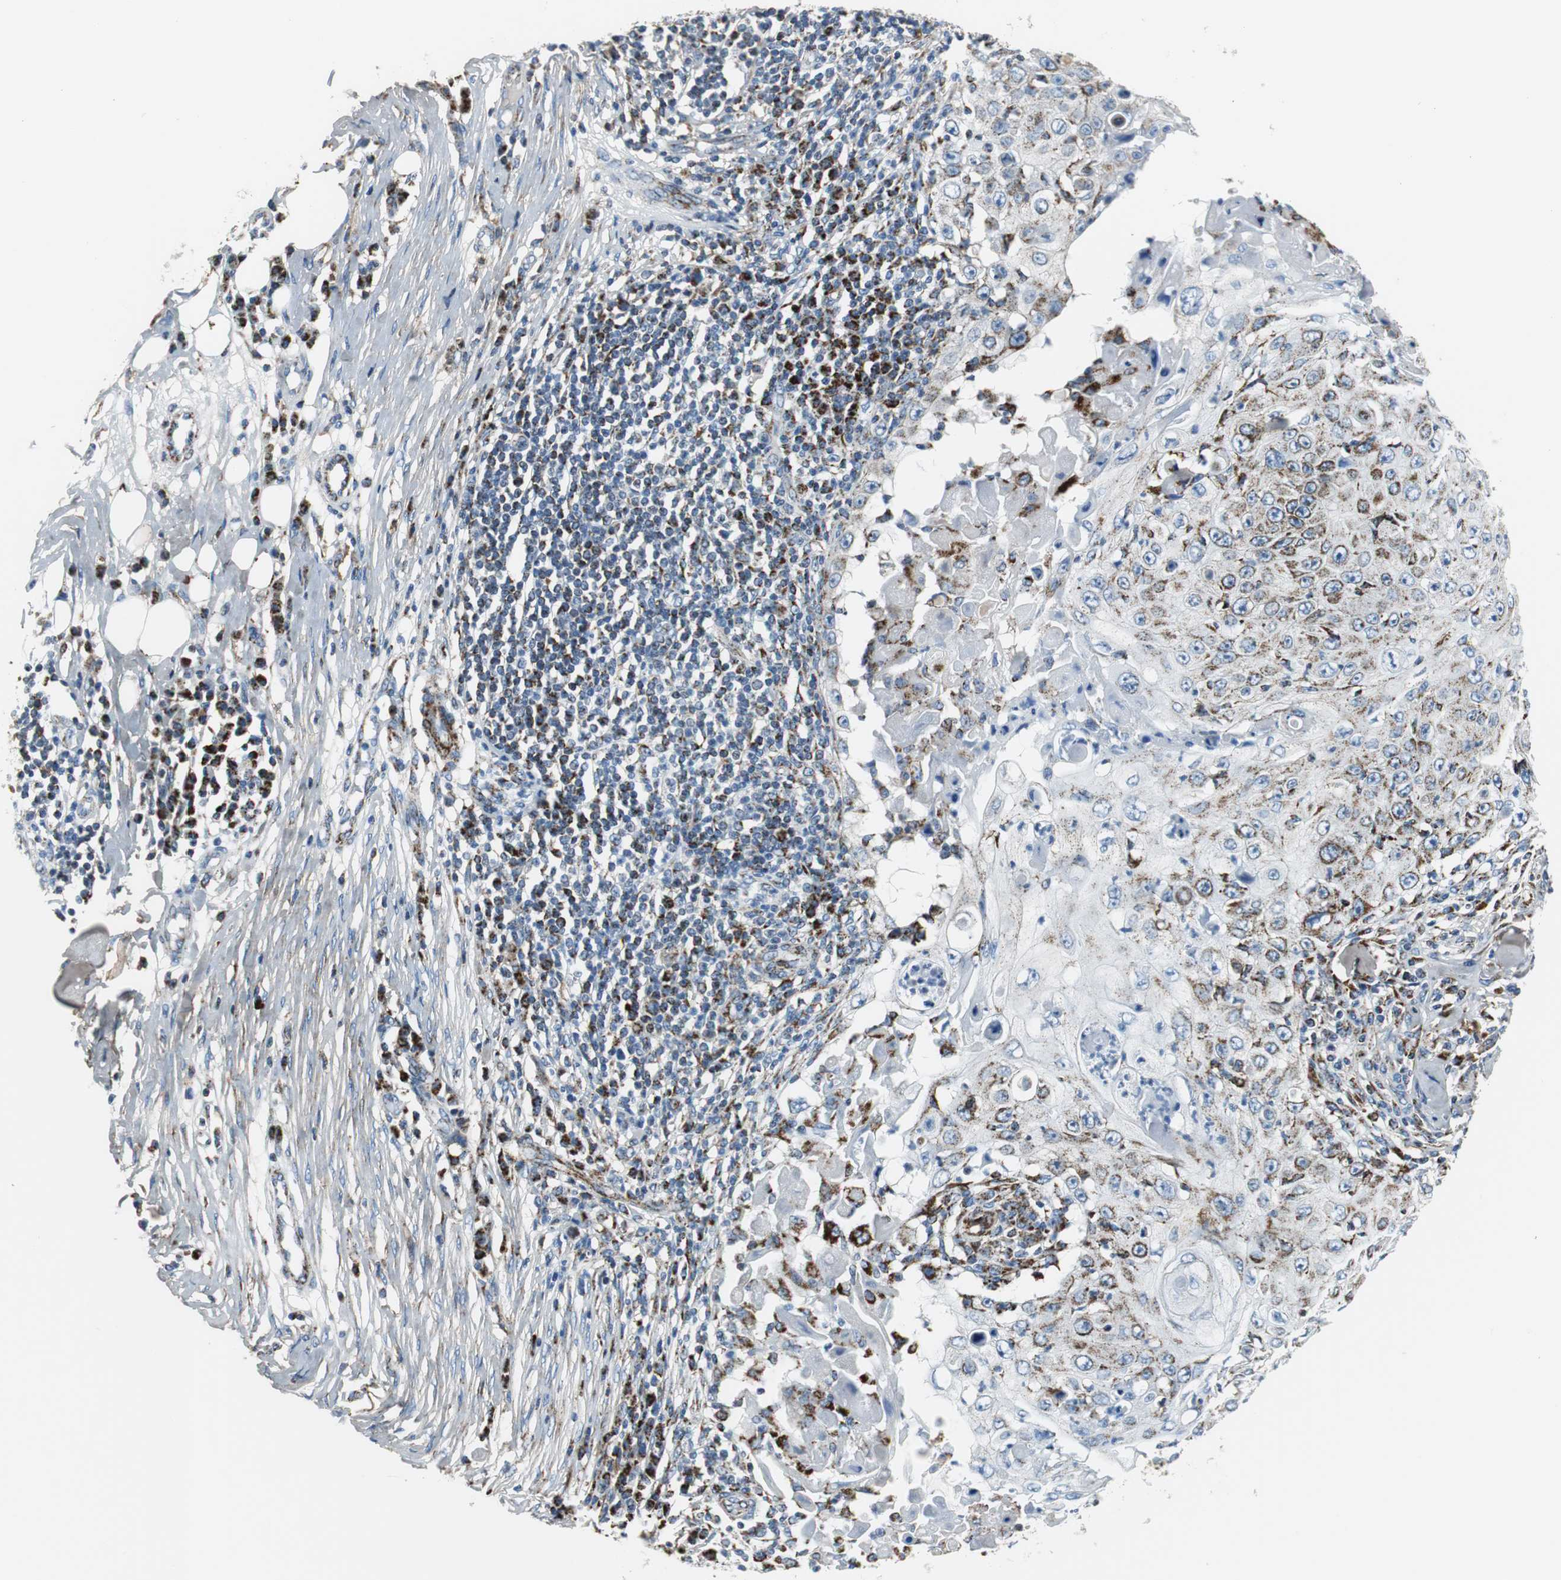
{"staining": {"intensity": "strong", "quantity": "25%-75%", "location": "cytoplasmic/membranous"}, "tissue": "skin cancer", "cell_type": "Tumor cells", "image_type": "cancer", "snomed": [{"axis": "morphology", "description": "Squamous cell carcinoma, NOS"}, {"axis": "topography", "description": "Skin"}], "caption": "An image of human skin cancer stained for a protein exhibits strong cytoplasmic/membranous brown staining in tumor cells.", "gene": "C1QTNF7", "patient": {"sex": "male", "age": 86}}